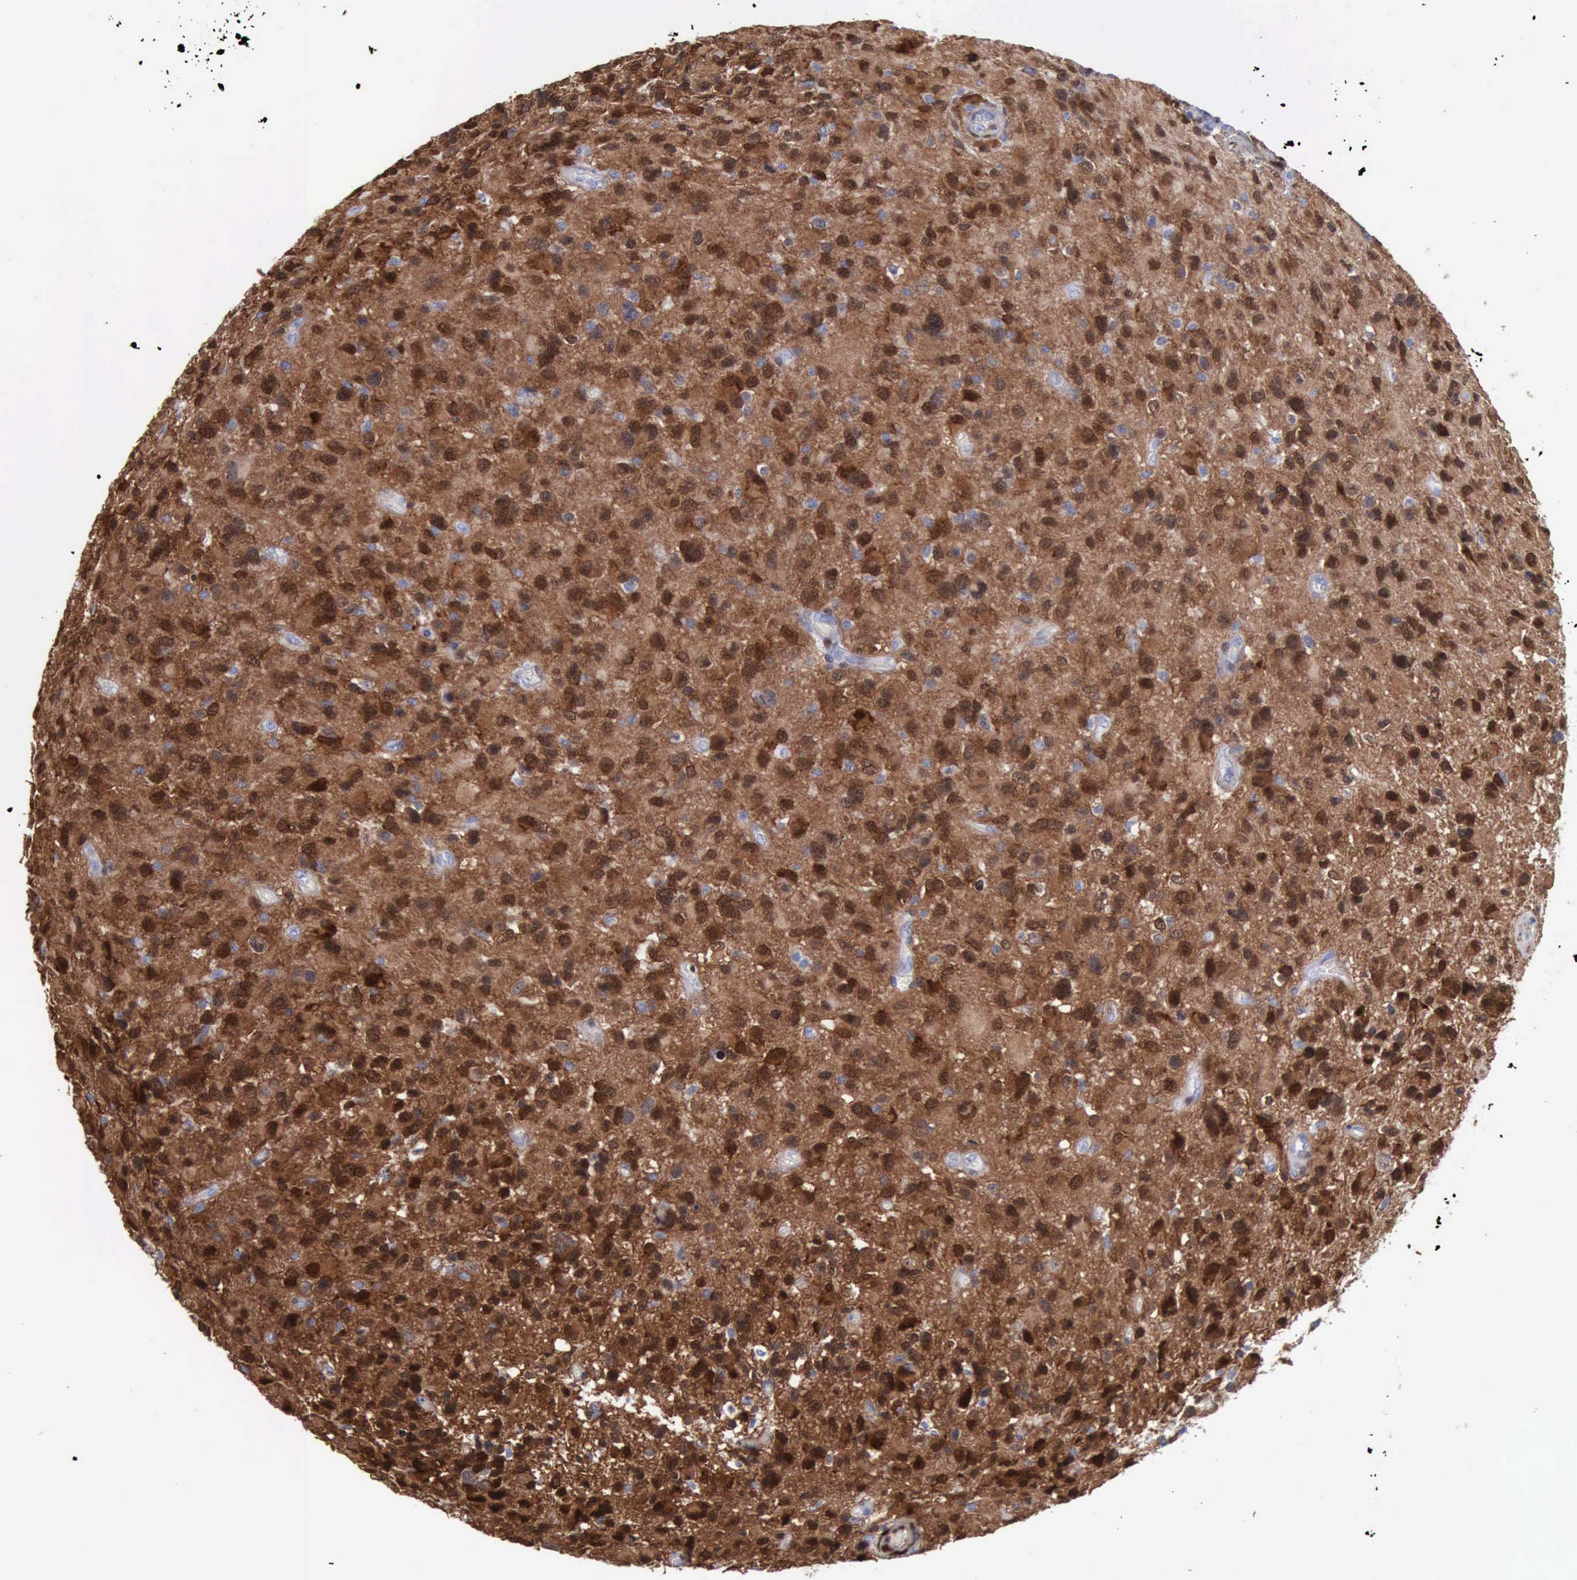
{"staining": {"intensity": "strong", "quantity": ">75%", "location": "cytoplasmic/membranous,nuclear"}, "tissue": "glioma", "cell_type": "Tumor cells", "image_type": "cancer", "snomed": [{"axis": "morphology", "description": "Glioma, malignant, High grade"}, {"axis": "topography", "description": "Brain"}], "caption": "Malignant glioma (high-grade) was stained to show a protein in brown. There is high levels of strong cytoplasmic/membranous and nuclear staining in approximately >75% of tumor cells. The staining was performed using DAB, with brown indicating positive protein expression. Nuclei are stained blue with hematoxylin.", "gene": "FHL1", "patient": {"sex": "male", "age": 69}}